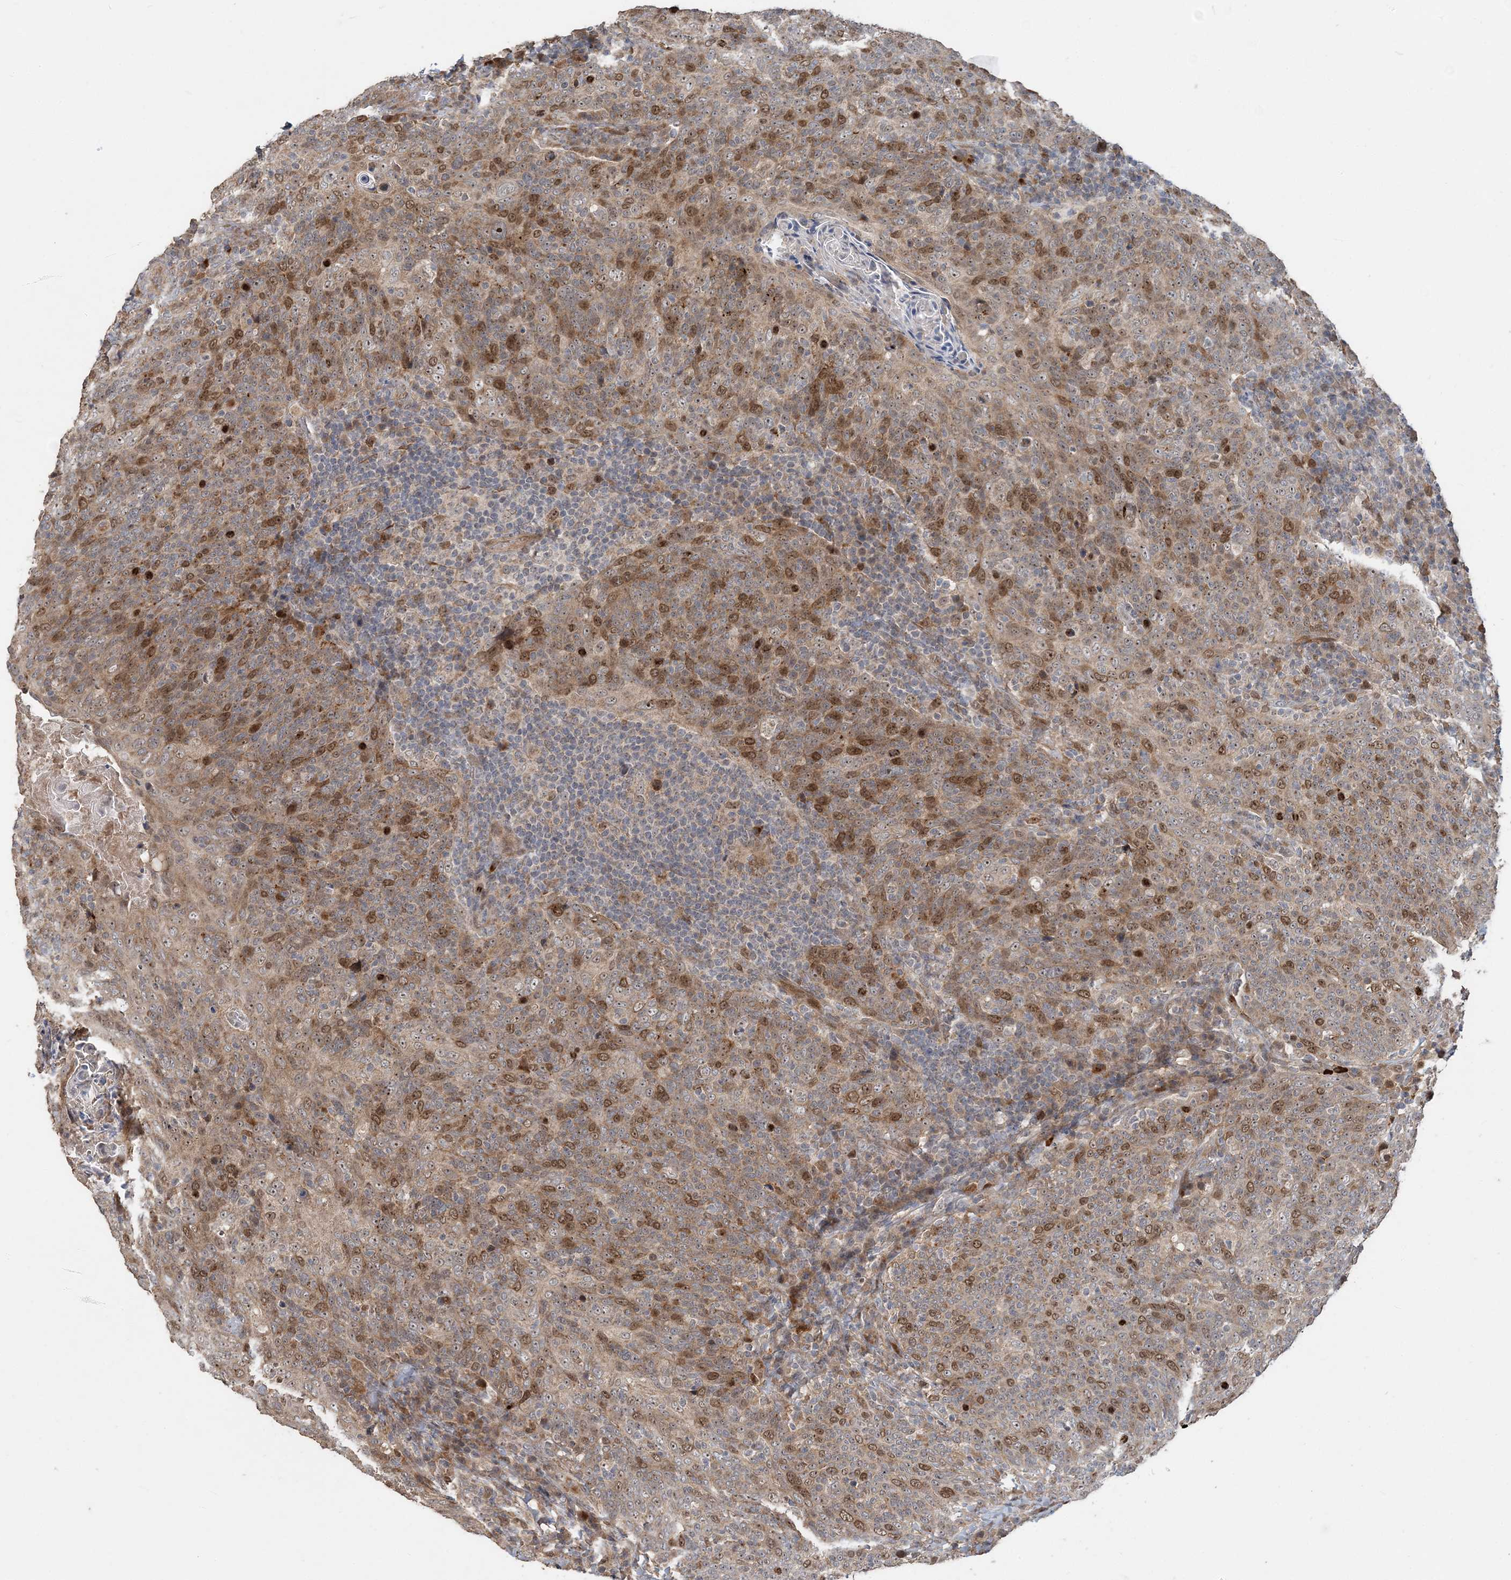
{"staining": {"intensity": "moderate", "quantity": ">75%", "location": "cytoplasmic/membranous,nuclear"}, "tissue": "head and neck cancer", "cell_type": "Tumor cells", "image_type": "cancer", "snomed": [{"axis": "morphology", "description": "Squamous cell carcinoma, NOS"}, {"axis": "morphology", "description": "Squamous cell carcinoma, metastatic, NOS"}, {"axis": "topography", "description": "Lymph node"}, {"axis": "topography", "description": "Head-Neck"}], "caption": "IHC photomicrograph of neoplastic tissue: human head and neck cancer stained using immunohistochemistry (IHC) shows medium levels of moderate protein expression localized specifically in the cytoplasmic/membranous and nuclear of tumor cells, appearing as a cytoplasmic/membranous and nuclear brown color.", "gene": "TRAIP", "patient": {"sex": "male", "age": 62}}